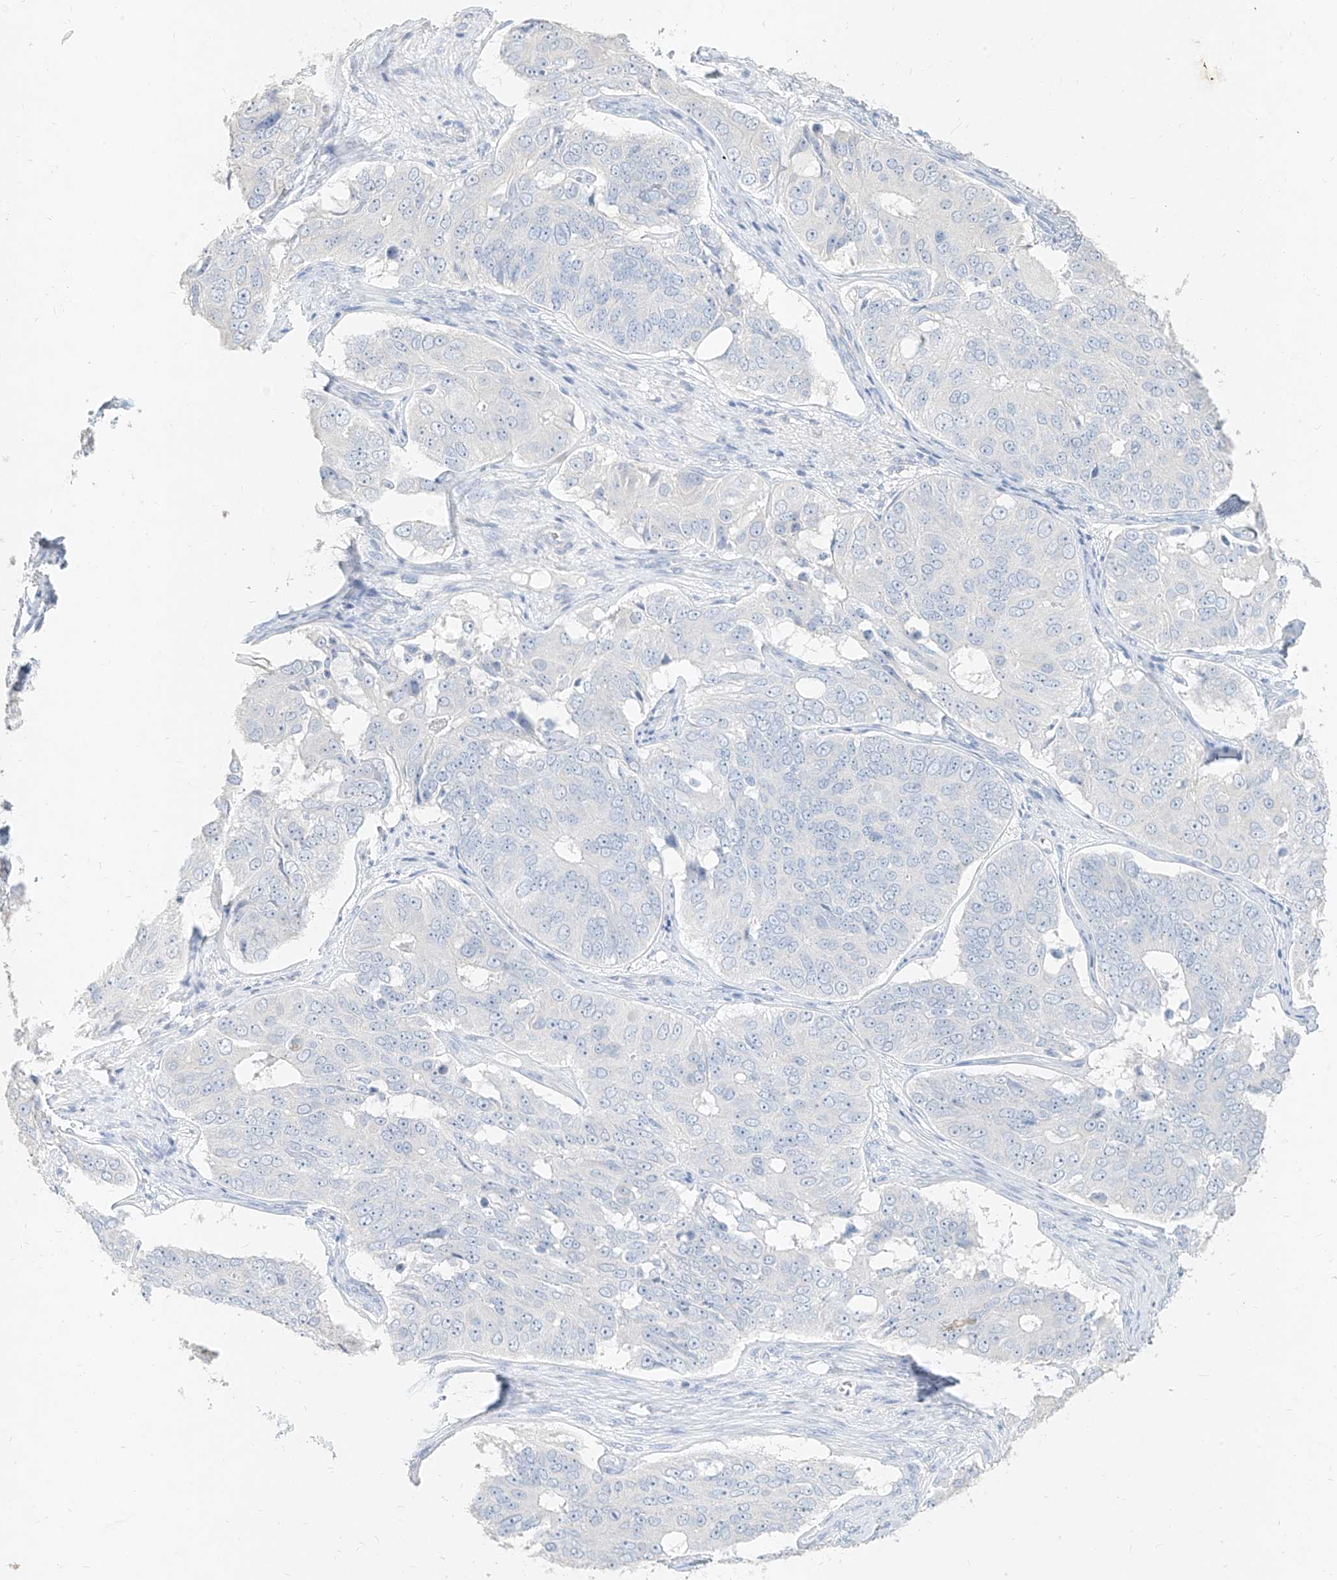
{"staining": {"intensity": "negative", "quantity": "none", "location": "none"}, "tissue": "ovarian cancer", "cell_type": "Tumor cells", "image_type": "cancer", "snomed": [{"axis": "morphology", "description": "Carcinoma, endometroid"}, {"axis": "topography", "description": "Ovary"}], "caption": "An IHC image of ovarian cancer (endometroid carcinoma) is shown. There is no staining in tumor cells of ovarian cancer (endometroid carcinoma). (Stains: DAB immunohistochemistry with hematoxylin counter stain, Microscopy: brightfield microscopy at high magnification).", "gene": "ZZEF1", "patient": {"sex": "female", "age": 51}}